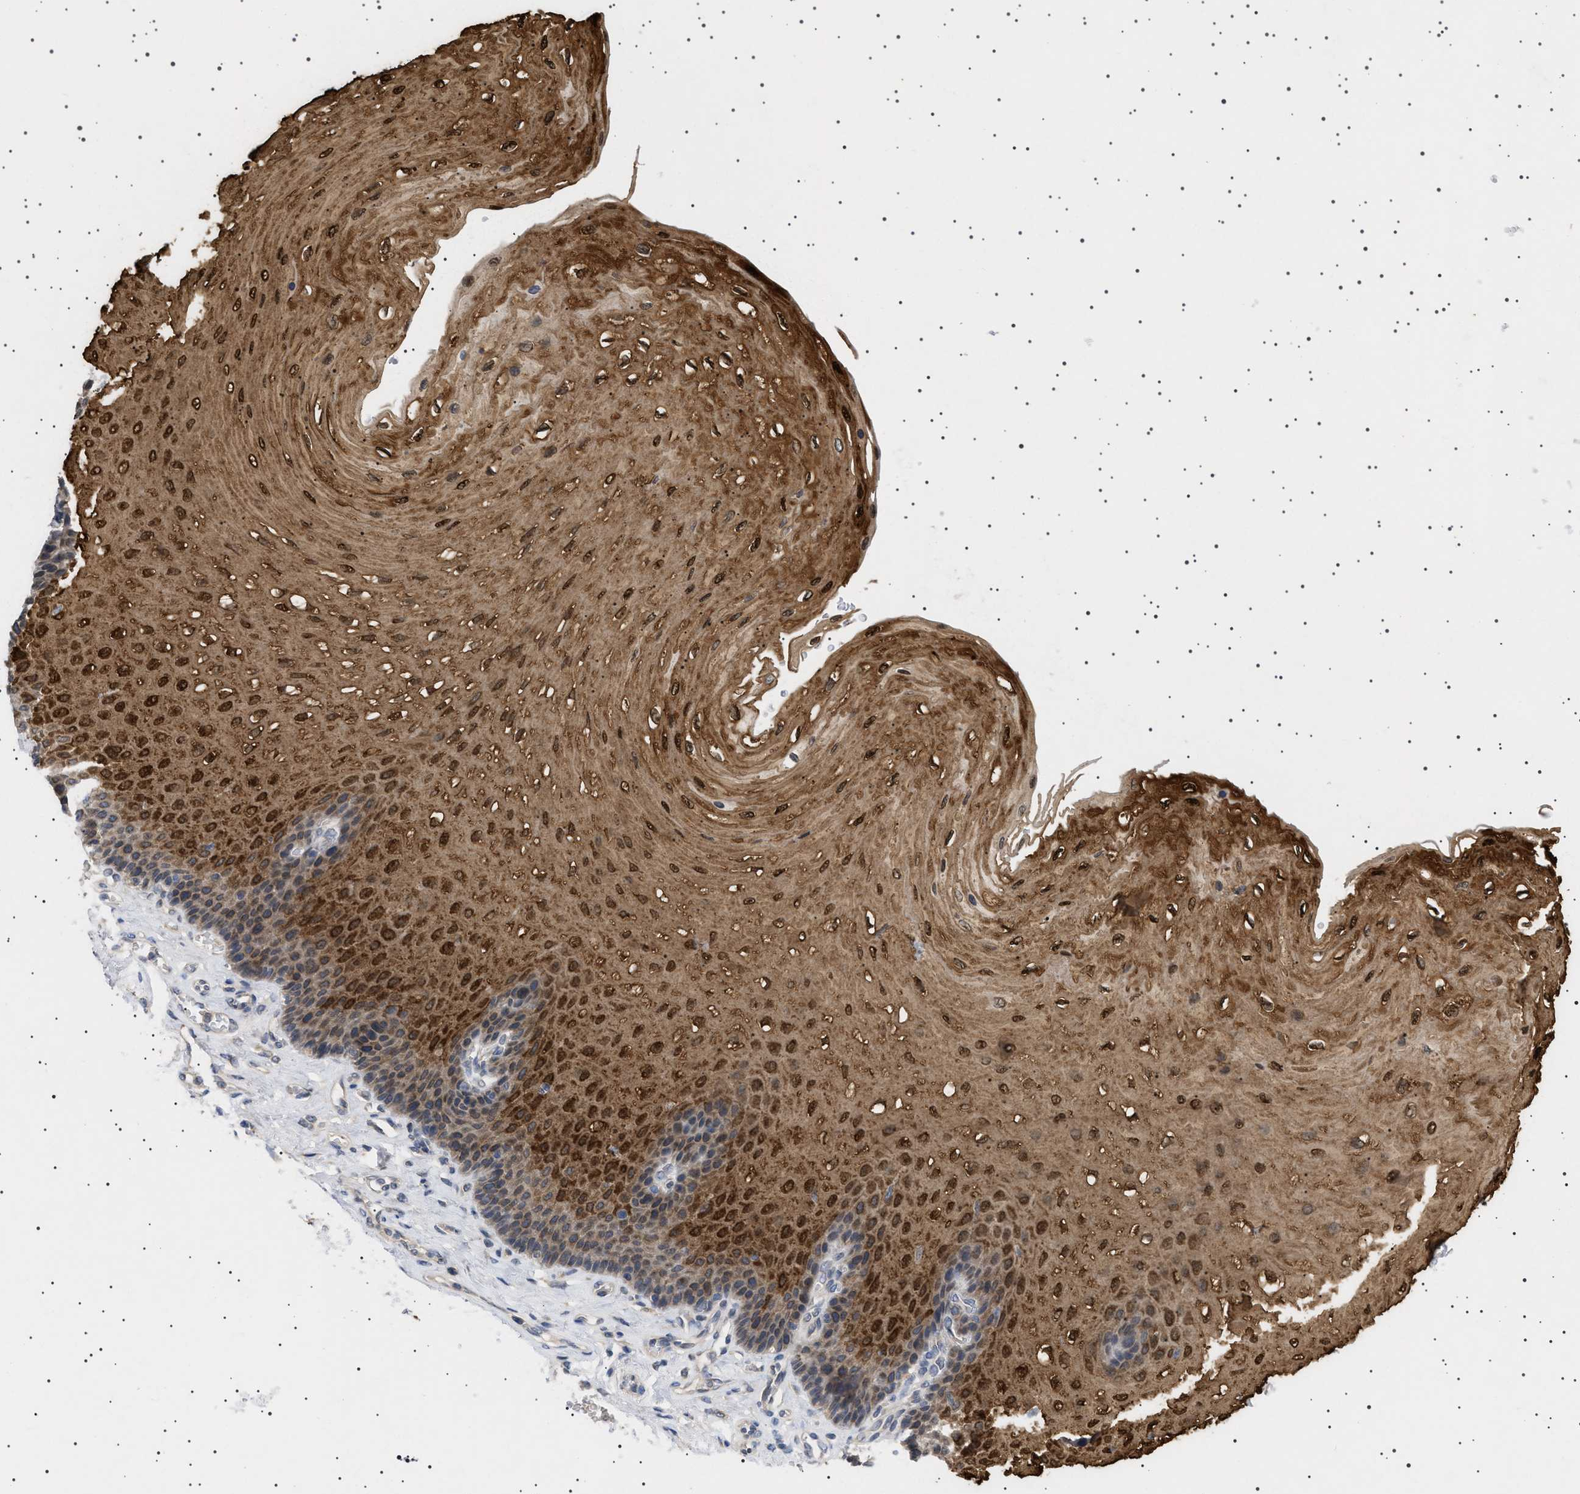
{"staining": {"intensity": "strong", "quantity": ">75%", "location": "cytoplasmic/membranous,nuclear"}, "tissue": "esophagus", "cell_type": "Squamous epithelial cells", "image_type": "normal", "snomed": [{"axis": "morphology", "description": "Normal tissue, NOS"}, {"axis": "topography", "description": "Esophagus"}], "caption": "Squamous epithelial cells demonstrate high levels of strong cytoplasmic/membranous,nuclear staining in about >75% of cells in unremarkable human esophagus.", "gene": "NUP93", "patient": {"sex": "female", "age": 72}}